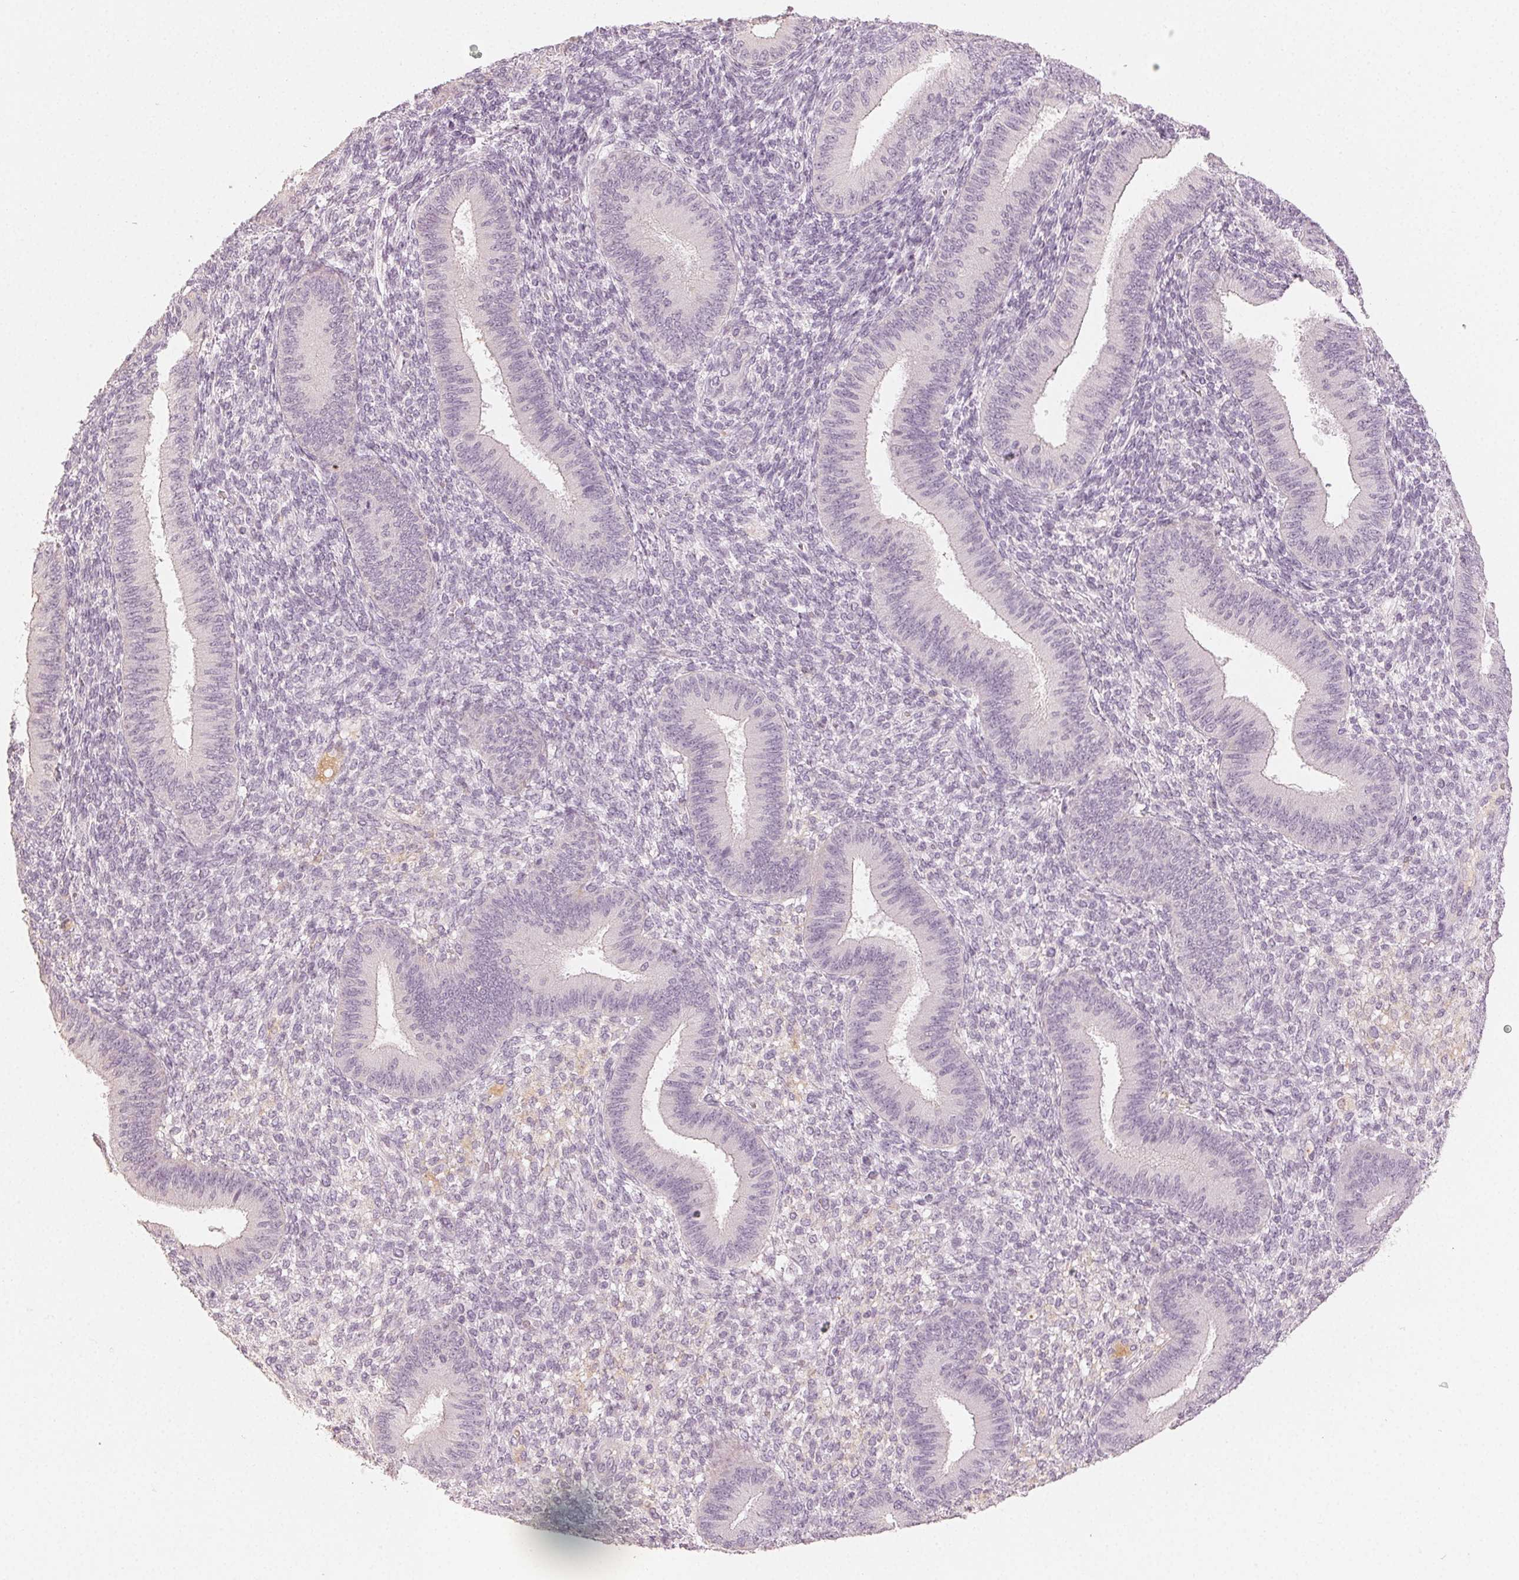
{"staining": {"intensity": "negative", "quantity": "none", "location": "none"}, "tissue": "endometrium", "cell_type": "Cells in endometrial stroma", "image_type": "normal", "snomed": [{"axis": "morphology", "description": "Normal tissue, NOS"}, {"axis": "topography", "description": "Endometrium"}], "caption": "Cells in endometrial stroma show no significant protein positivity in unremarkable endometrium.", "gene": "LVRN", "patient": {"sex": "female", "age": 39}}